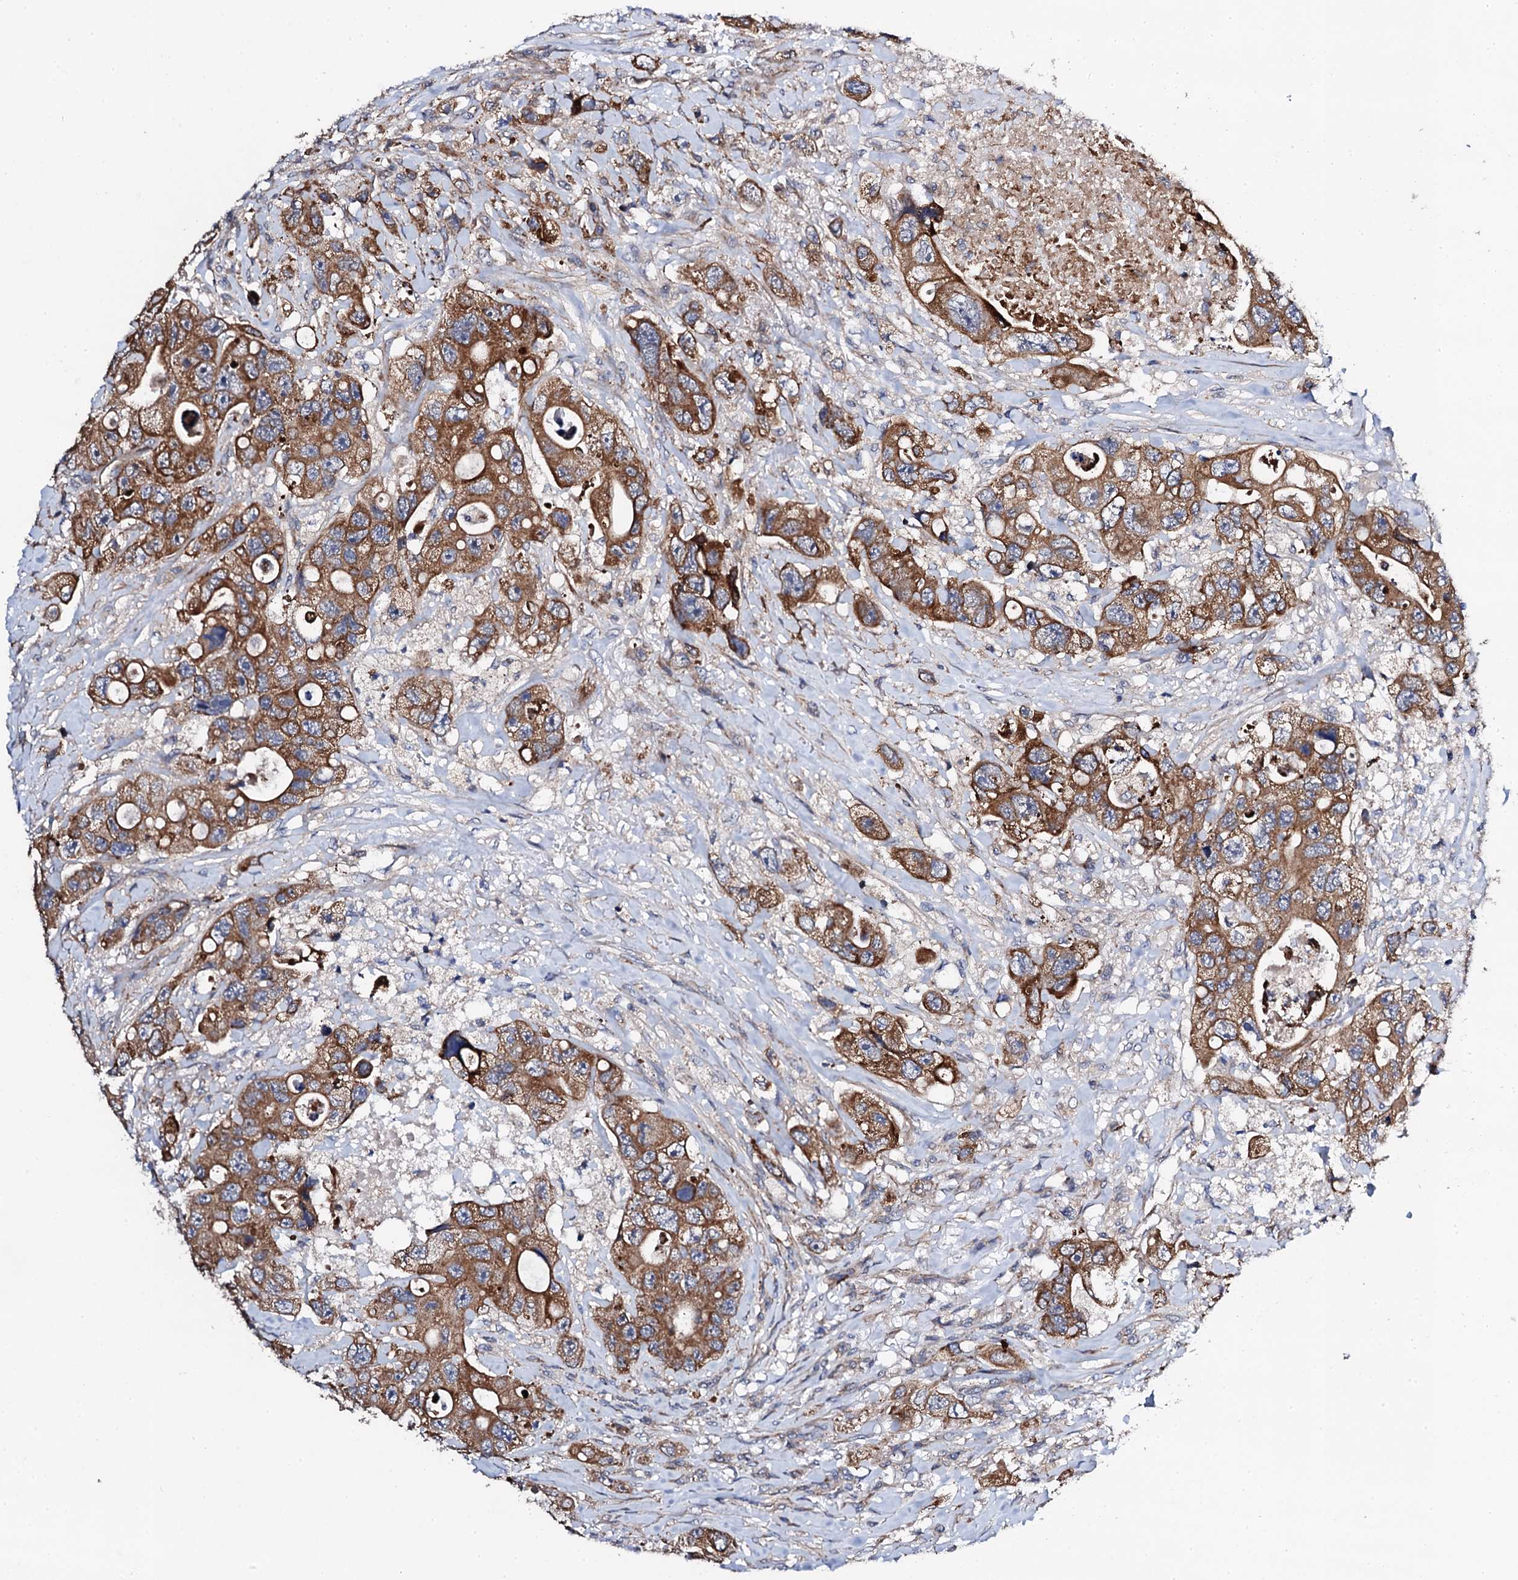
{"staining": {"intensity": "strong", "quantity": ">75%", "location": "cytoplasmic/membranous"}, "tissue": "colorectal cancer", "cell_type": "Tumor cells", "image_type": "cancer", "snomed": [{"axis": "morphology", "description": "Adenocarcinoma, NOS"}, {"axis": "topography", "description": "Colon"}], "caption": "Protein staining shows strong cytoplasmic/membranous staining in about >75% of tumor cells in colorectal cancer. Nuclei are stained in blue.", "gene": "COG4", "patient": {"sex": "female", "age": 46}}